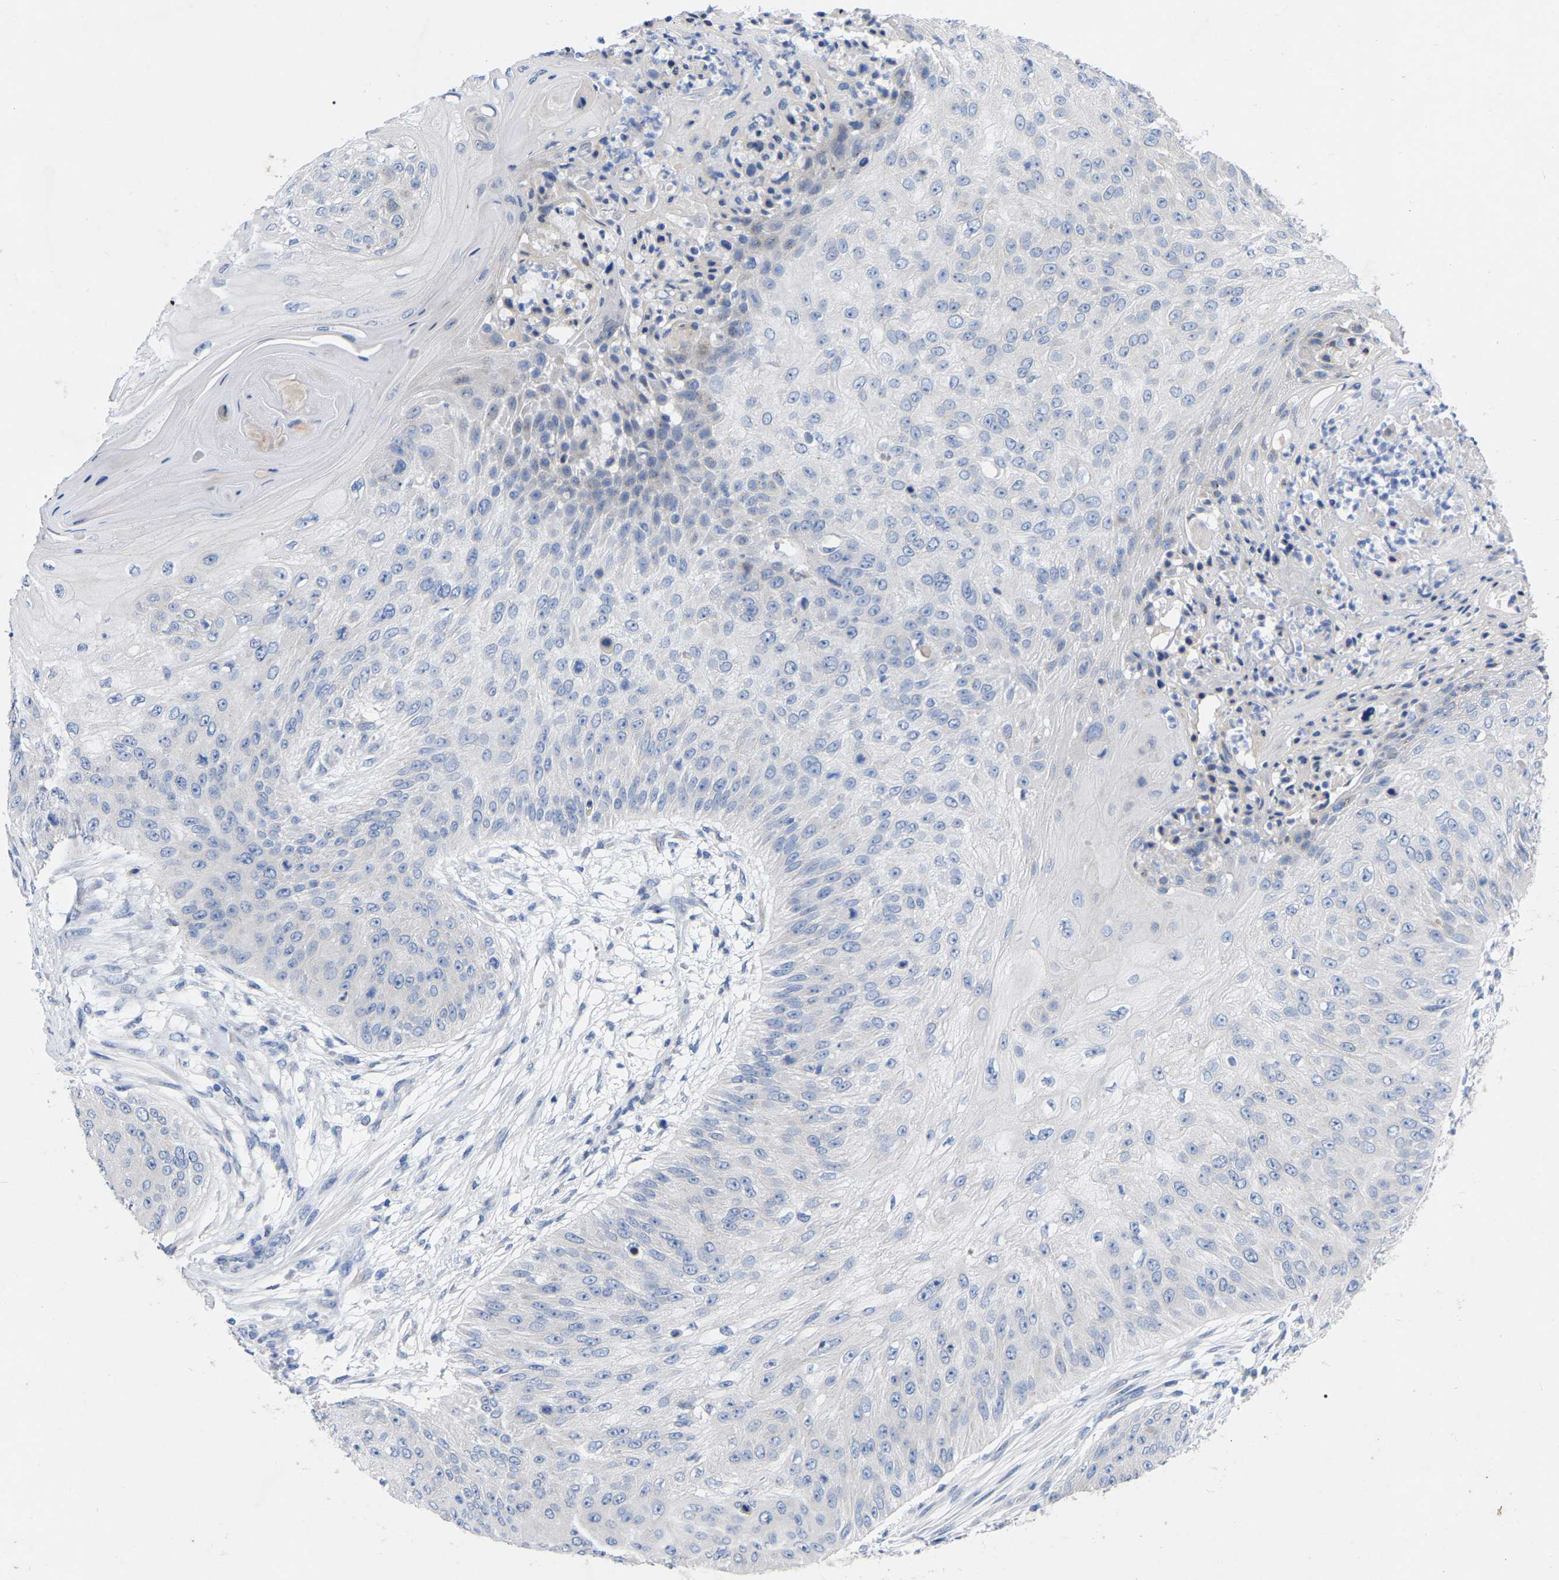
{"staining": {"intensity": "negative", "quantity": "none", "location": "none"}, "tissue": "skin cancer", "cell_type": "Tumor cells", "image_type": "cancer", "snomed": [{"axis": "morphology", "description": "Squamous cell carcinoma, NOS"}, {"axis": "topography", "description": "Skin"}], "caption": "Photomicrograph shows no significant protein staining in tumor cells of squamous cell carcinoma (skin).", "gene": "STRIP2", "patient": {"sex": "female", "age": 80}}